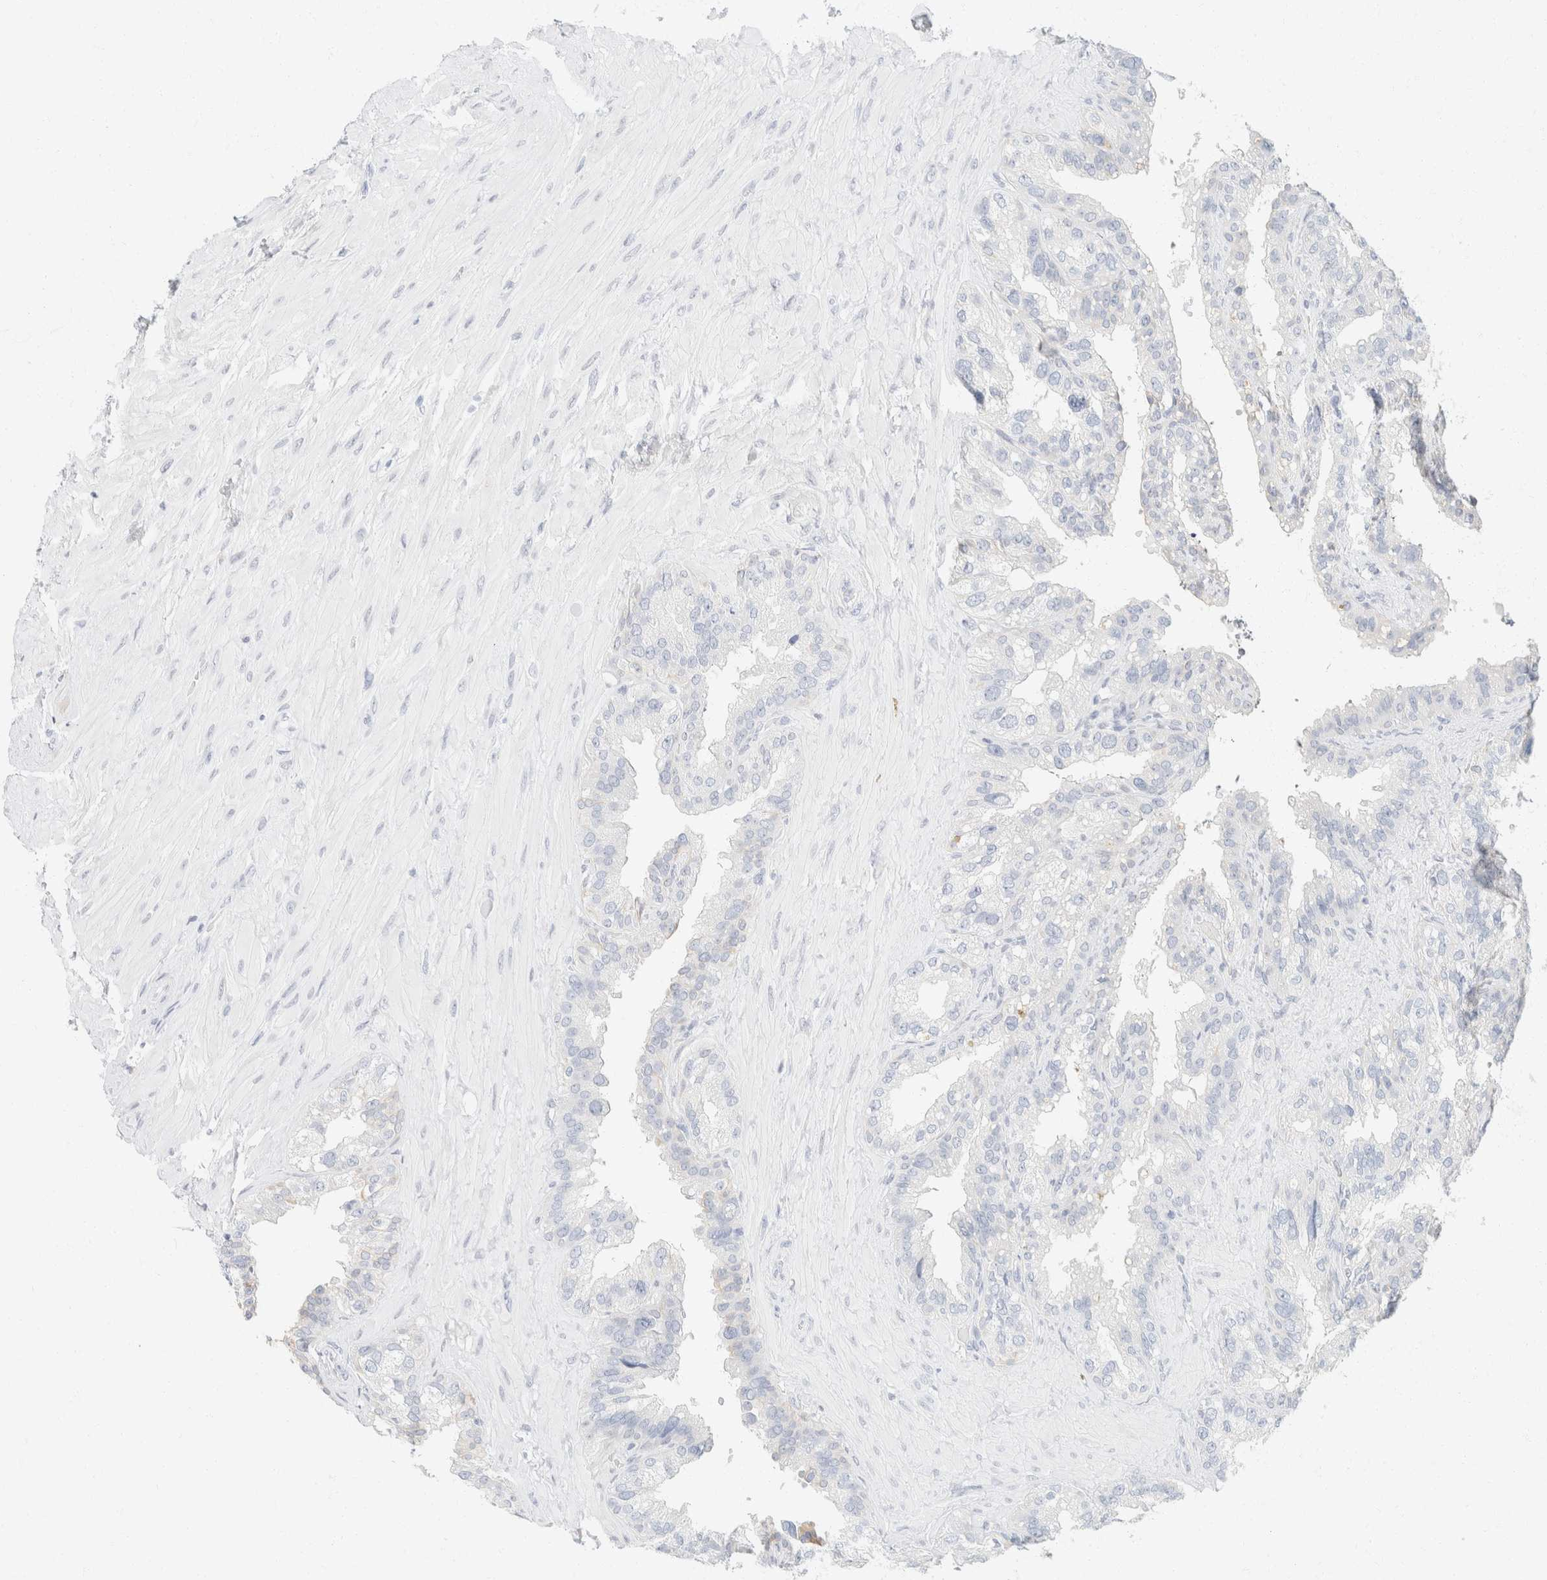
{"staining": {"intensity": "negative", "quantity": "none", "location": "none"}, "tissue": "seminal vesicle", "cell_type": "Glandular cells", "image_type": "normal", "snomed": [{"axis": "morphology", "description": "Normal tissue, NOS"}, {"axis": "topography", "description": "Seminal veicle"}], "caption": "Micrograph shows no significant protein positivity in glandular cells of normal seminal vesicle. Nuclei are stained in blue.", "gene": "KRT20", "patient": {"sex": "male", "age": 68}}